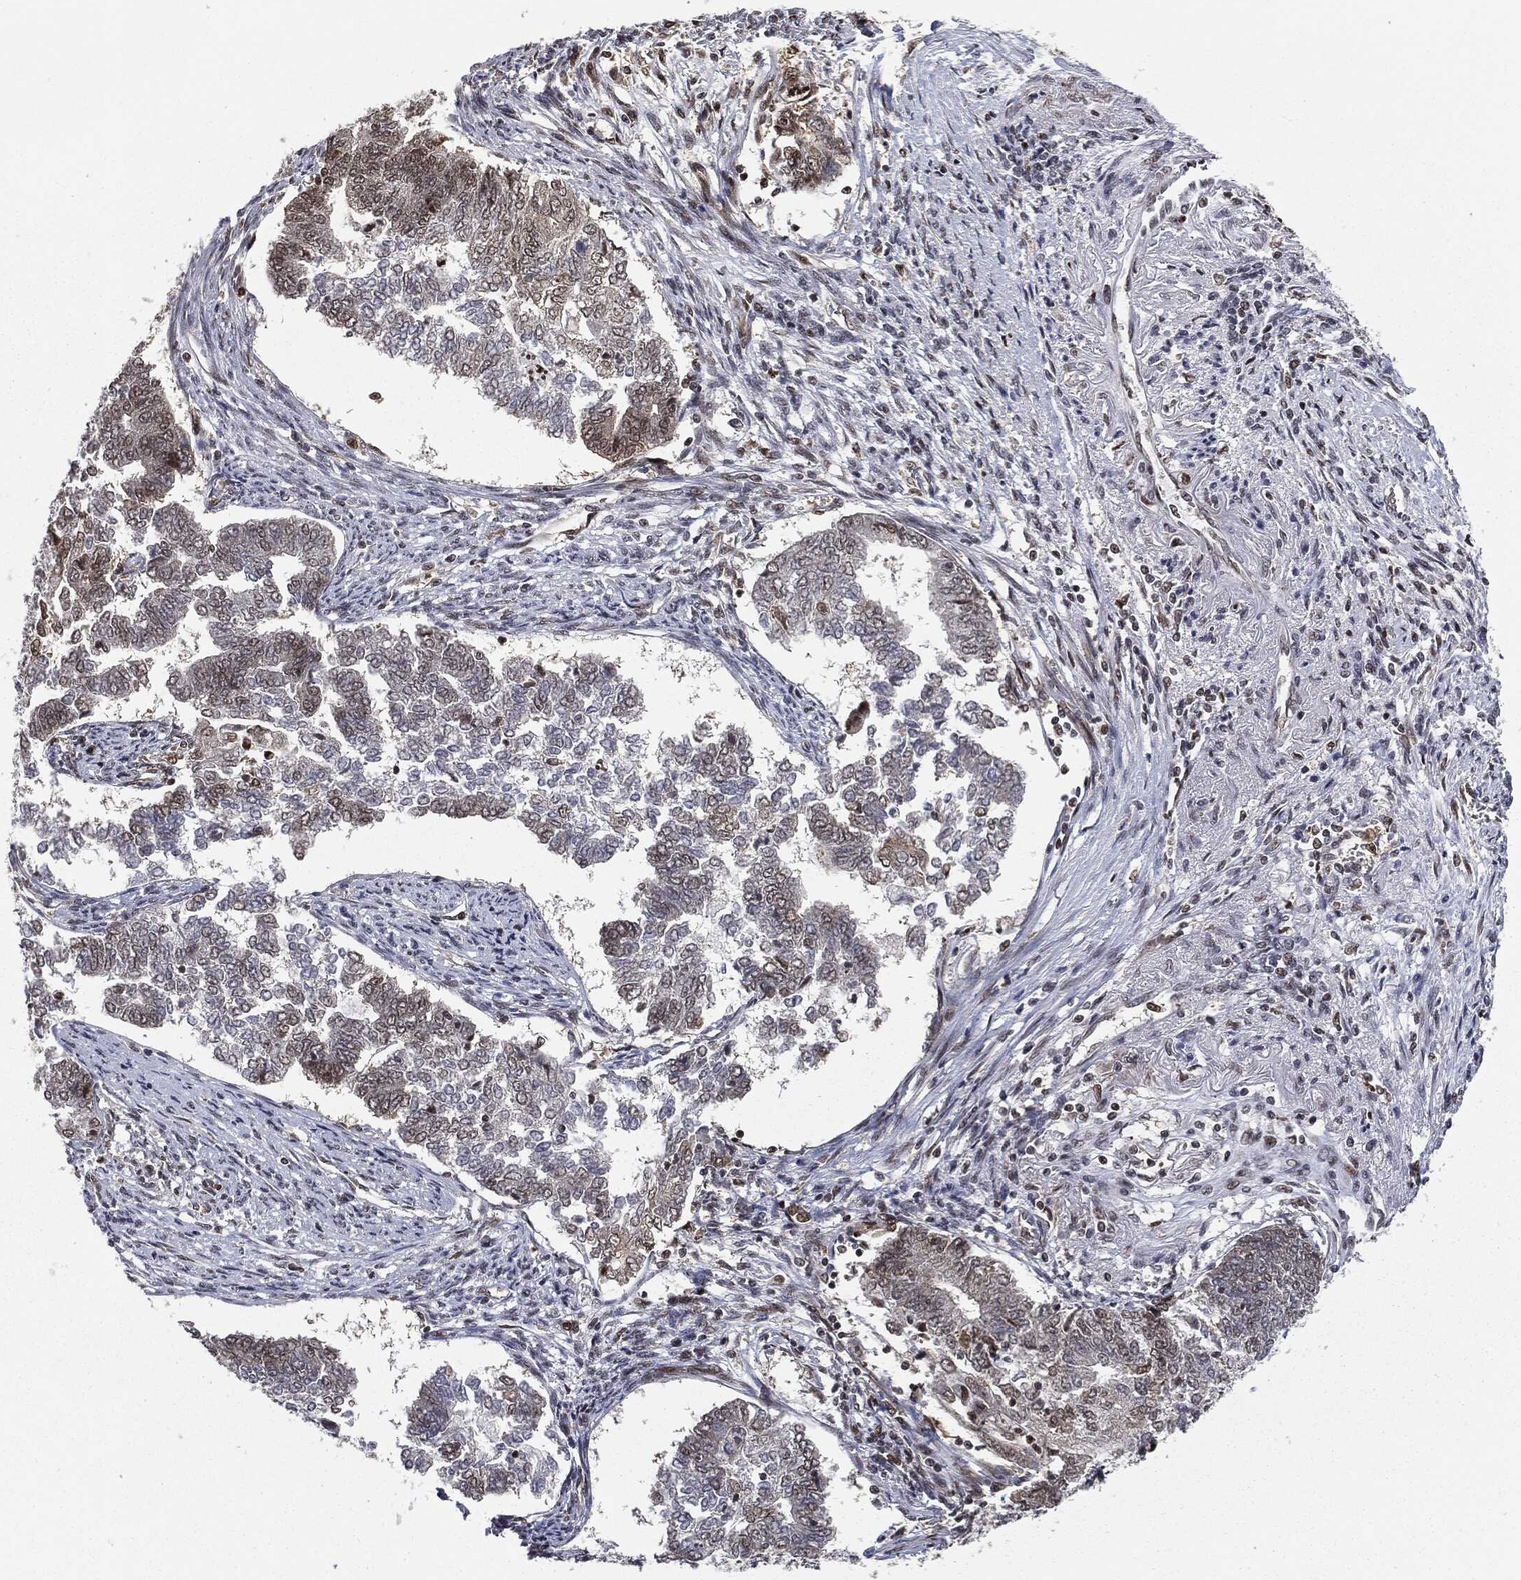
{"staining": {"intensity": "weak", "quantity": "25%-75%", "location": "cytoplasmic/membranous,nuclear"}, "tissue": "endometrial cancer", "cell_type": "Tumor cells", "image_type": "cancer", "snomed": [{"axis": "morphology", "description": "Adenocarcinoma, NOS"}, {"axis": "topography", "description": "Endometrium"}], "caption": "The immunohistochemical stain labels weak cytoplasmic/membranous and nuclear staining in tumor cells of endometrial adenocarcinoma tissue.", "gene": "TBC1D22A", "patient": {"sex": "female", "age": 65}}